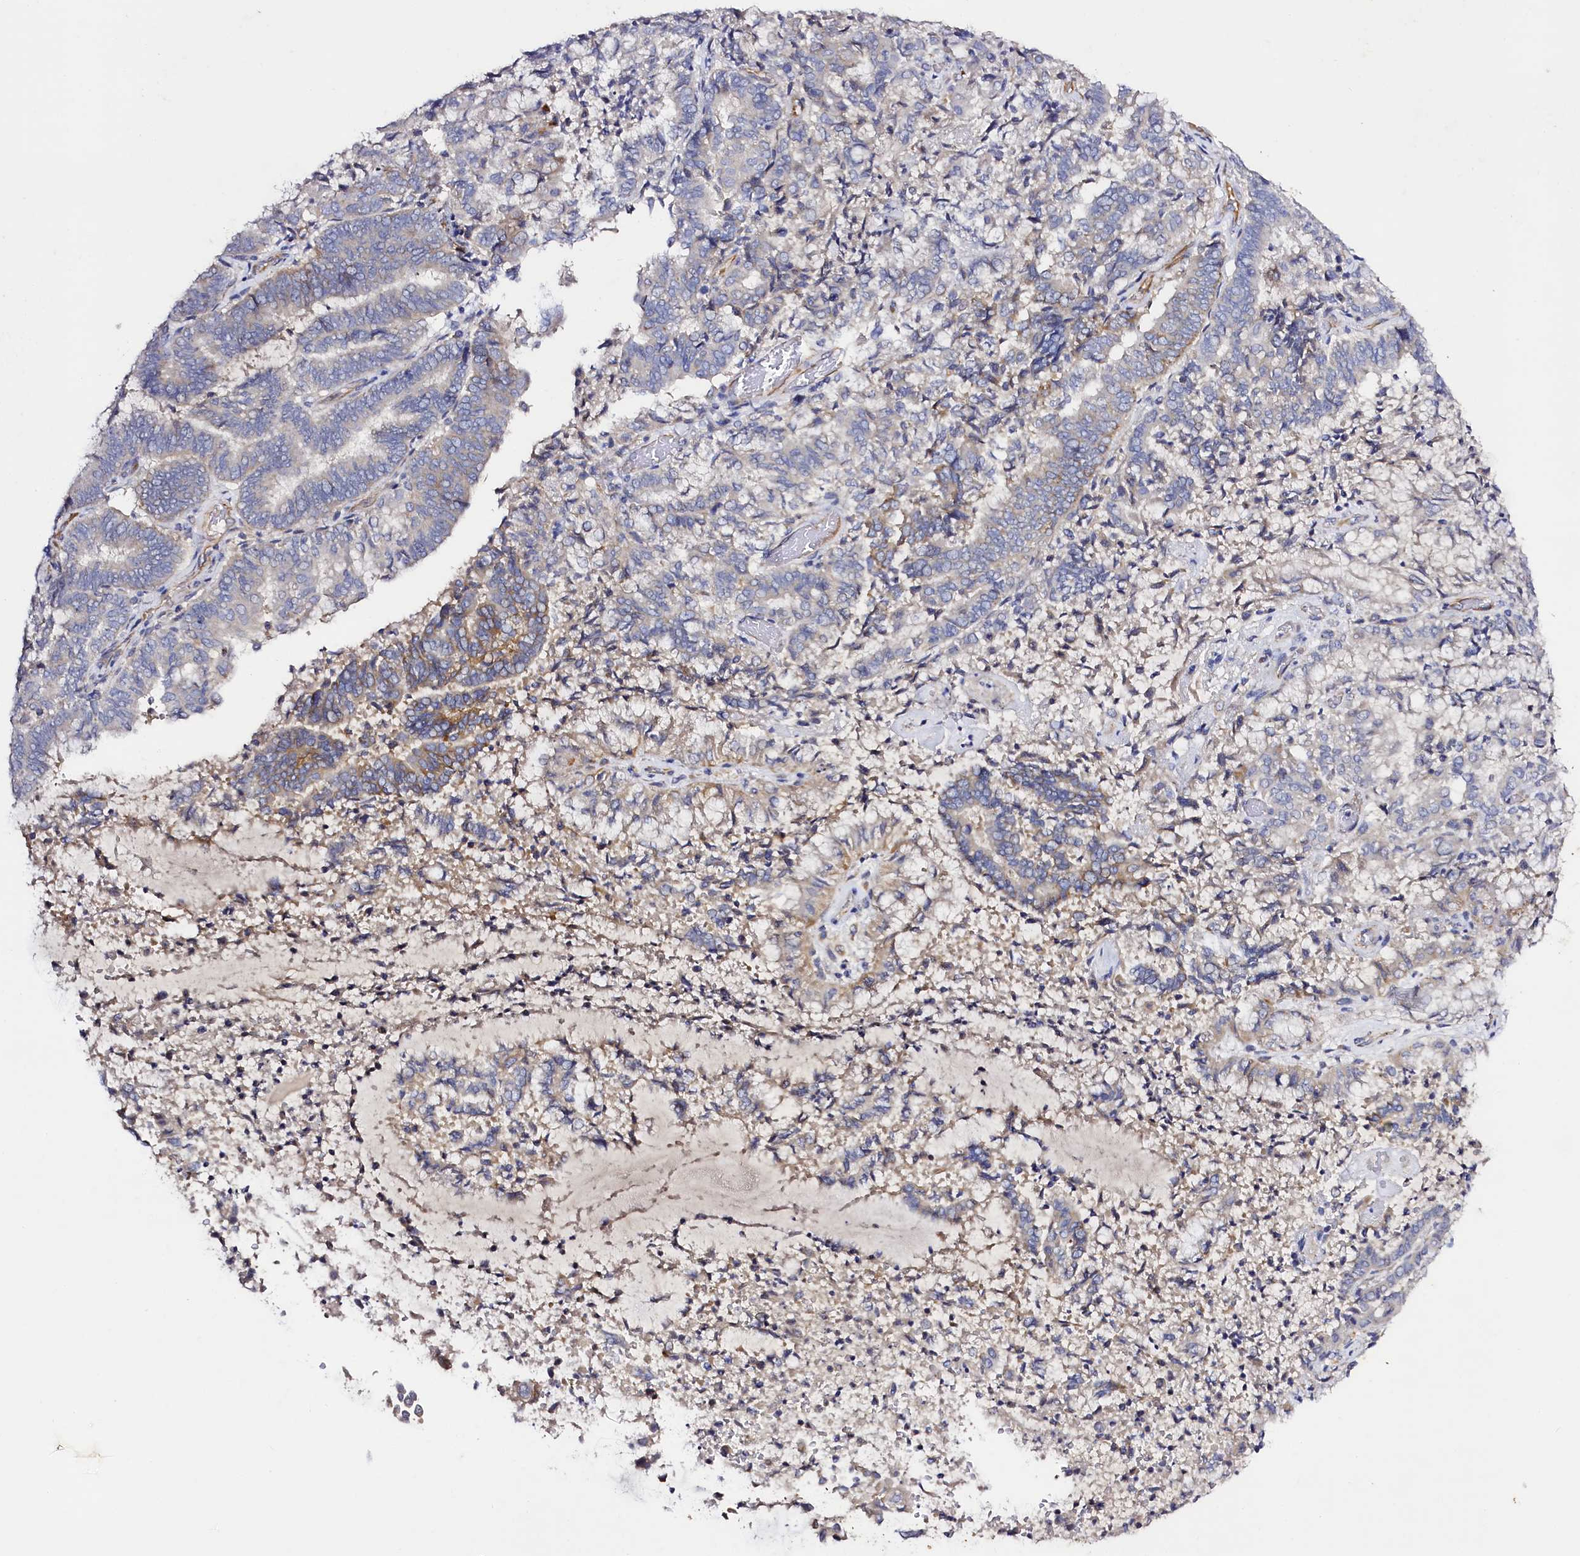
{"staining": {"intensity": "weak", "quantity": "<25%", "location": "cytoplasmic/membranous"}, "tissue": "endometrial cancer", "cell_type": "Tumor cells", "image_type": "cancer", "snomed": [{"axis": "morphology", "description": "Adenocarcinoma, NOS"}, {"axis": "topography", "description": "Endometrium"}], "caption": "The IHC photomicrograph has no significant positivity in tumor cells of endometrial cancer tissue.", "gene": "SLC7A1", "patient": {"sex": "female", "age": 80}}